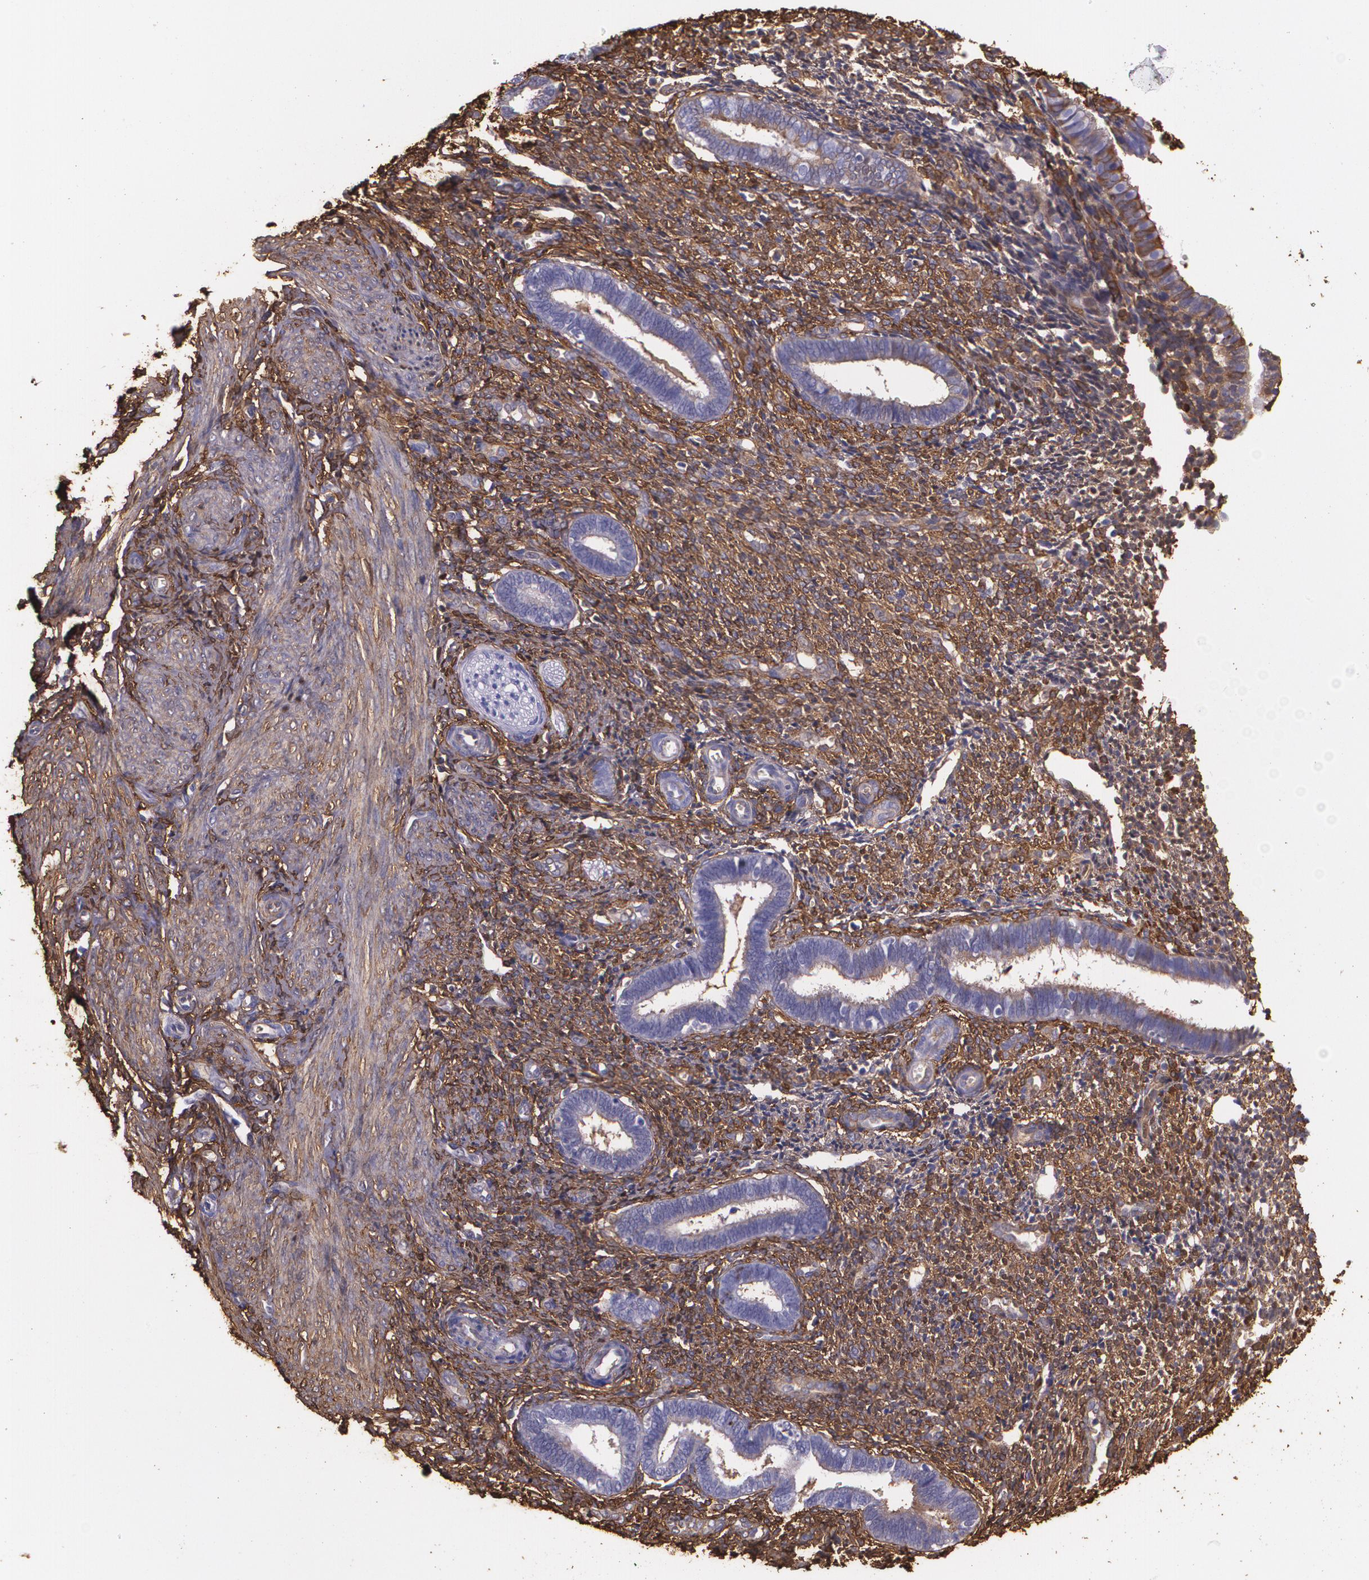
{"staining": {"intensity": "moderate", "quantity": ">75%", "location": "cytoplasmic/membranous"}, "tissue": "endometrium", "cell_type": "Cells in endometrial stroma", "image_type": "normal", "snomed": [{"axis": "morphology", "description": "Normal tissue, NOS"}, {"axis": "topography", "description": "Endometrium"}], "caption": "Protein staining reveals moderate cytoplasmic/membranous expression in about >75% of cells in endometrial stroma in unremarkable endometrium.", "gene": "MMP2", "patient": {"sex": "female", "age": 27}}